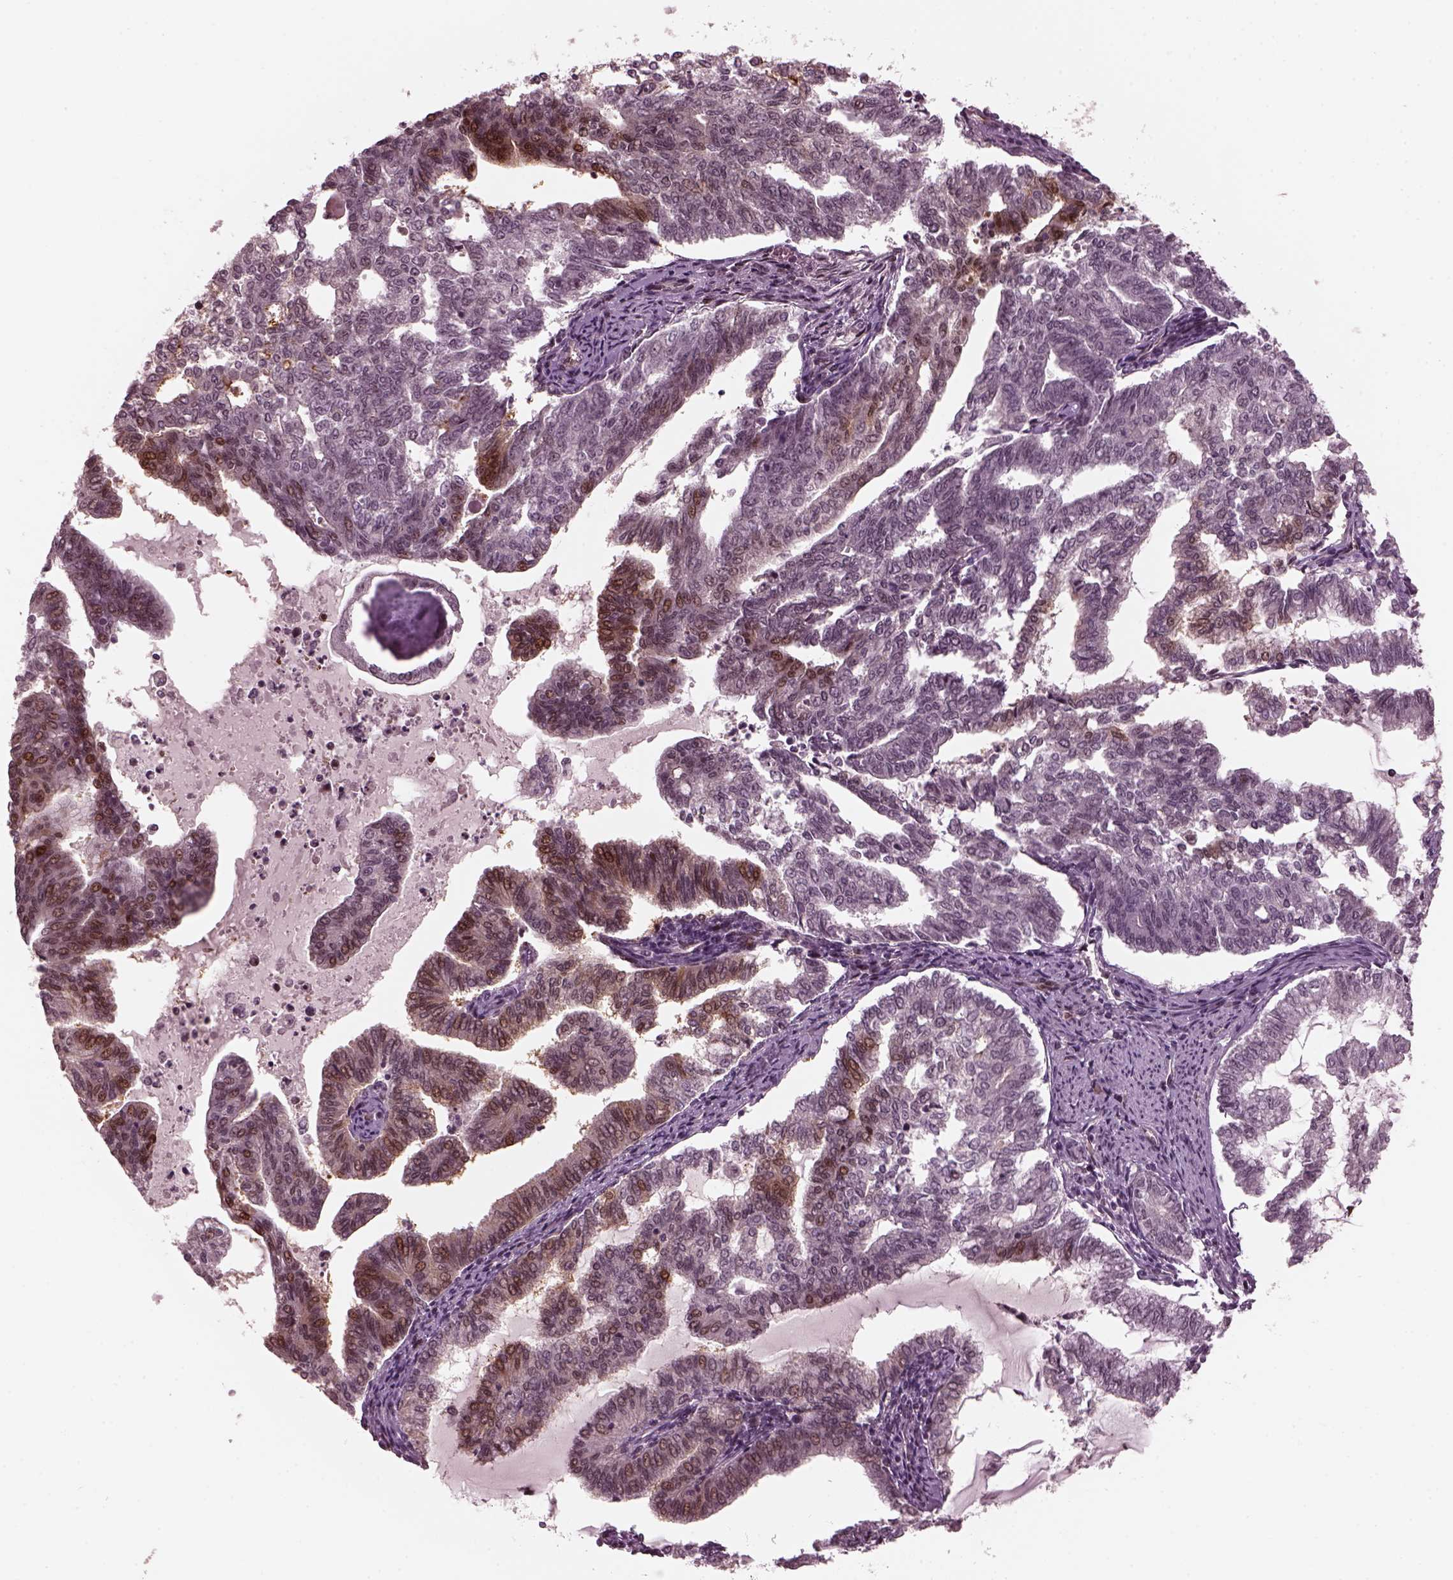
{"staining": {"intensity": "moderate", "quantity": "<25%", "location": "nuclear"}, "tissue": "endometrial cancer", "cell_type": "Tumor cells", "image_type": "cancer", "snomed": [{"axis": "morphology", "description": "Adenocarcinoma, NOS"}, {"axis": "topography", "description": "Endometrium"}], "caption": "The image displays immunohistochemical staining of adenocarcinoma (endometrial). There is moderate nuclear staining is present in about <25% of tumor cells. The staining was performed using DAB to visualize the protein expression in brown, while the nuclei were stained in blue with hematoxylin (Magnification: 20x).", "gene": "TRIB3", "patient": {"sex": "female", "age": 79}}